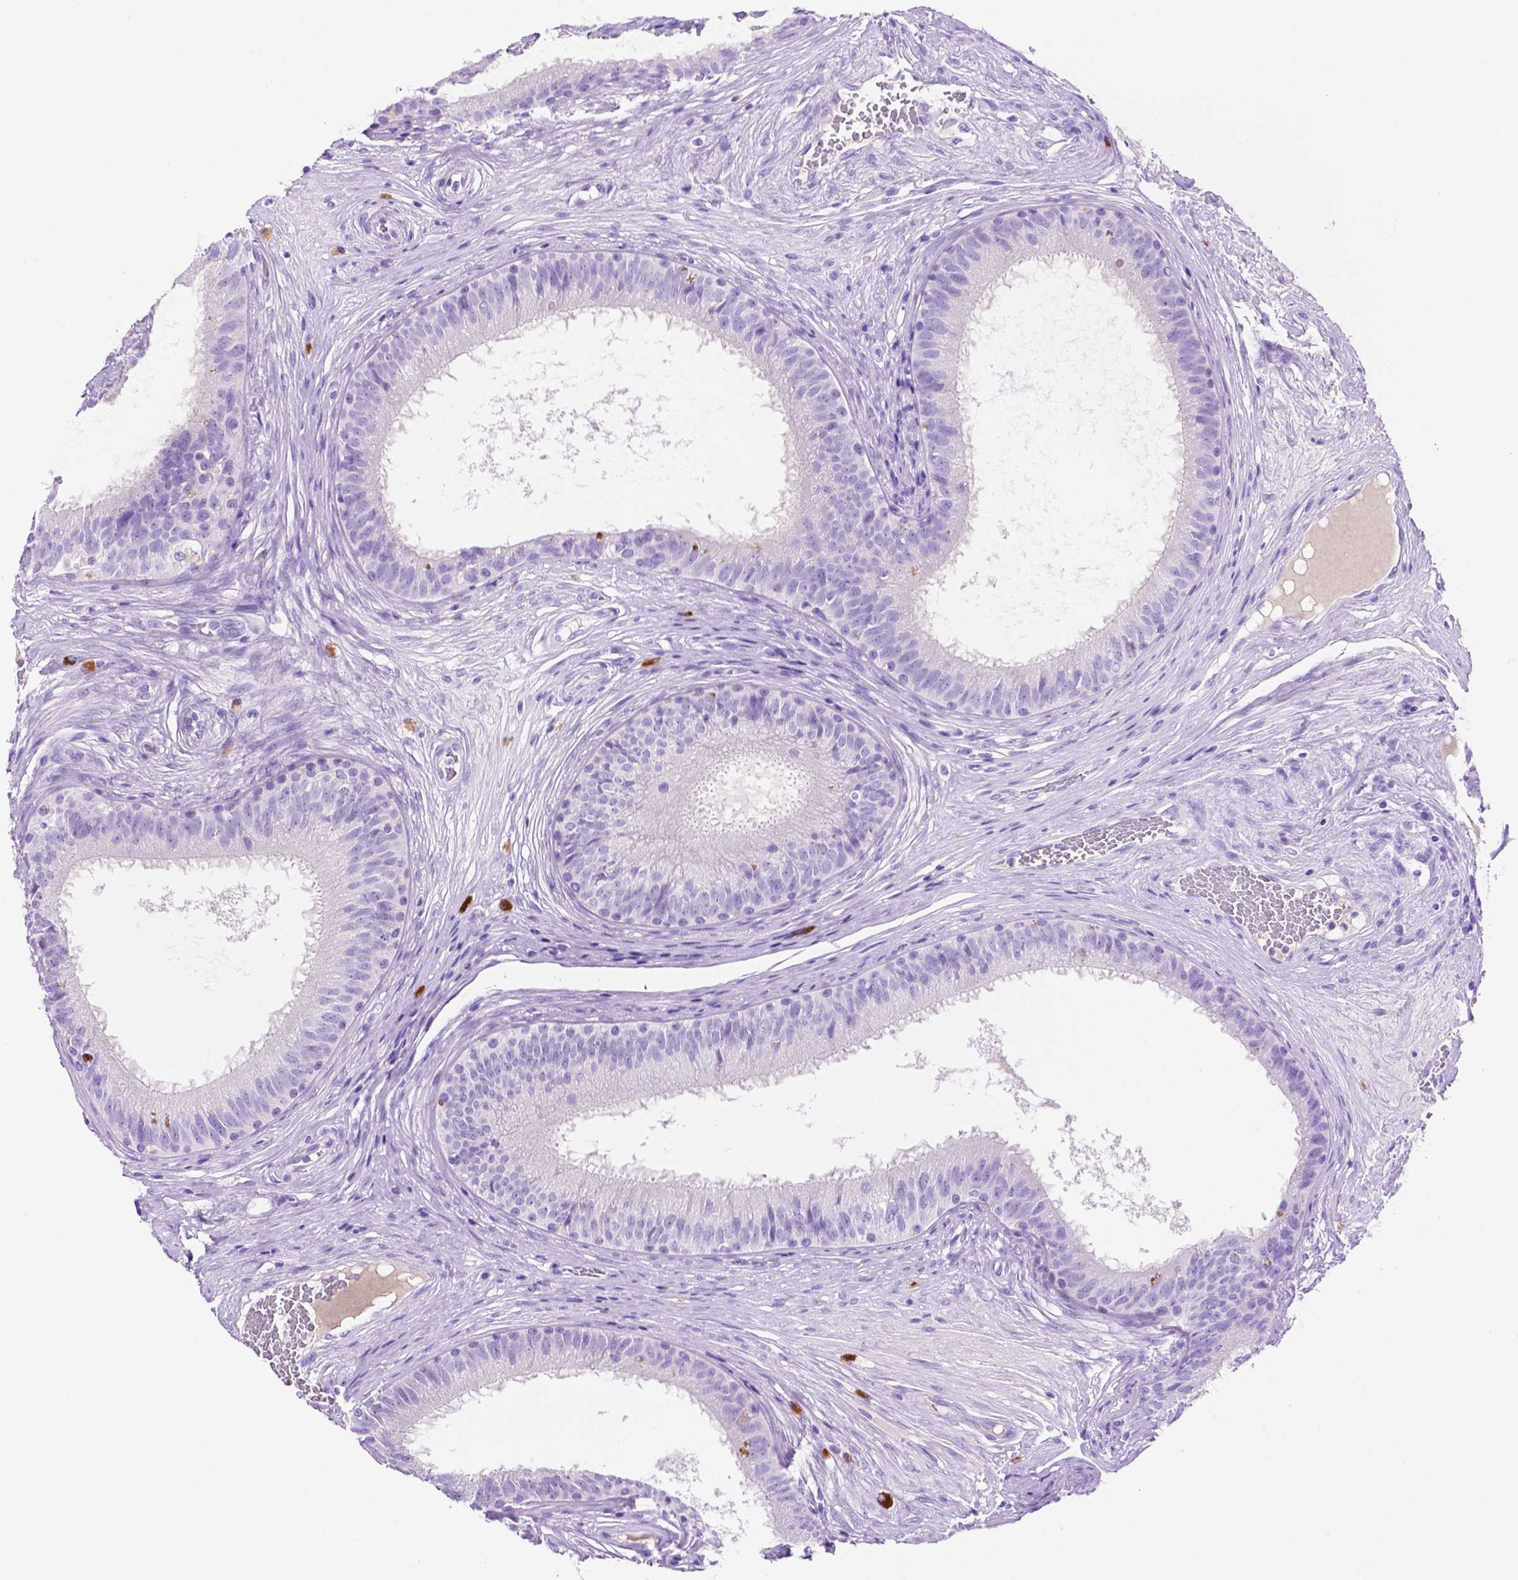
{"staining": {"intensity": "negative", "quantity": "none", "location": "none"}, "tissue": "epididymis", "cell_type": "Glandular cells", "image_type": "normal", "snomed": [{"axis": "morphology", "description": "Normal tissue, NOS"}, {"axis": "topography", "description": "Epididymis"}], "caption": "Epididymis stained for a protein using immunohistochemistry (IHC) reveals no staining glandular cells.", "gene": "FOXB2", "patient": {"sex": "male", "age": 59}}